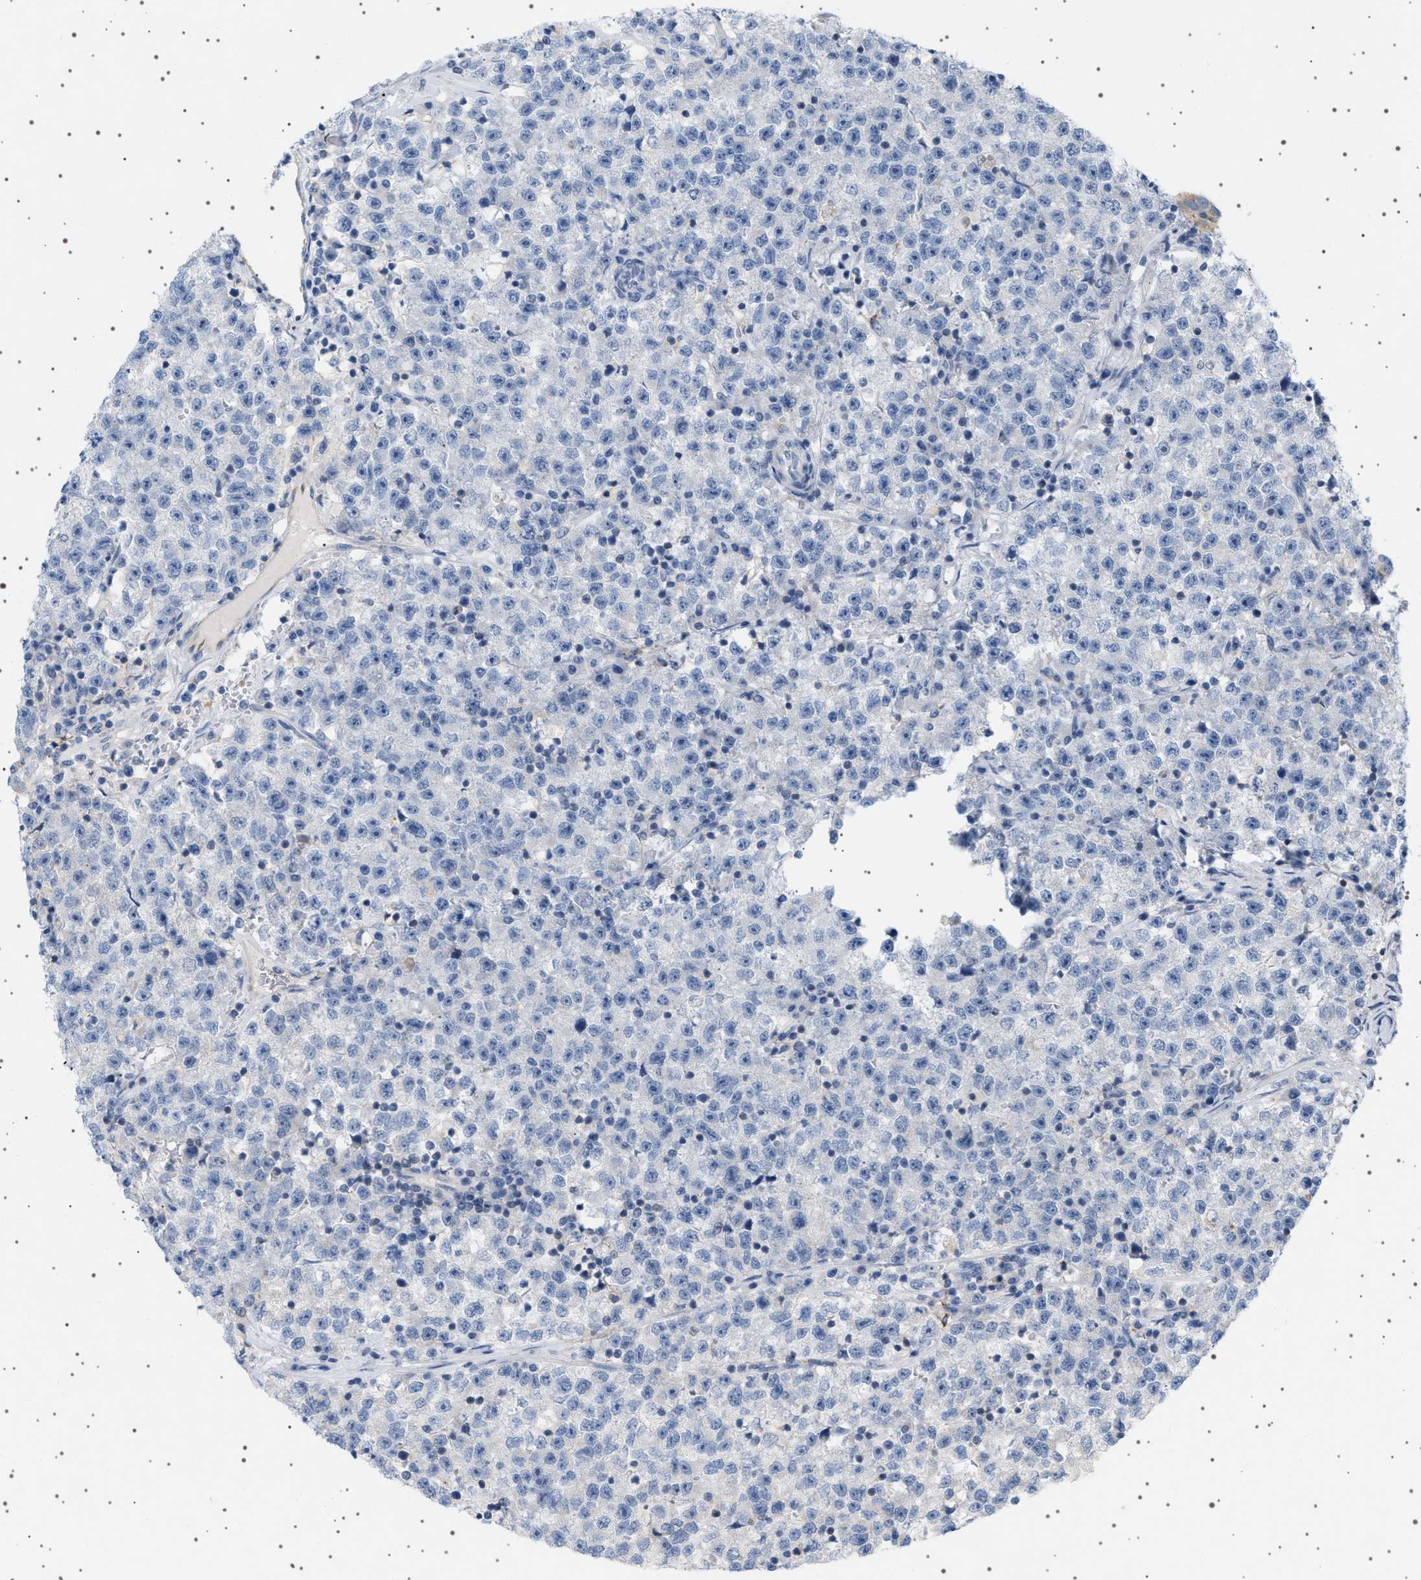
{"staining": {"intensity": "negative", "quantity": "none", "location": "none"}, "tissue": "testis cancer", "cell_type": "Tumor cells", "image_type": "cancer", "snomed": [{"axis": "morphology", "description": "Seminoma, NOS"}, {"axis": "topography", "description": "Testis"}], "caption": "An immunohistochemistry micrograph of seminoma (testis) is shown. There is no staining in tumor cells of seminoma (testis).", "gene": "ADCY10", "patient": {"sex": "male", "age": 22}}